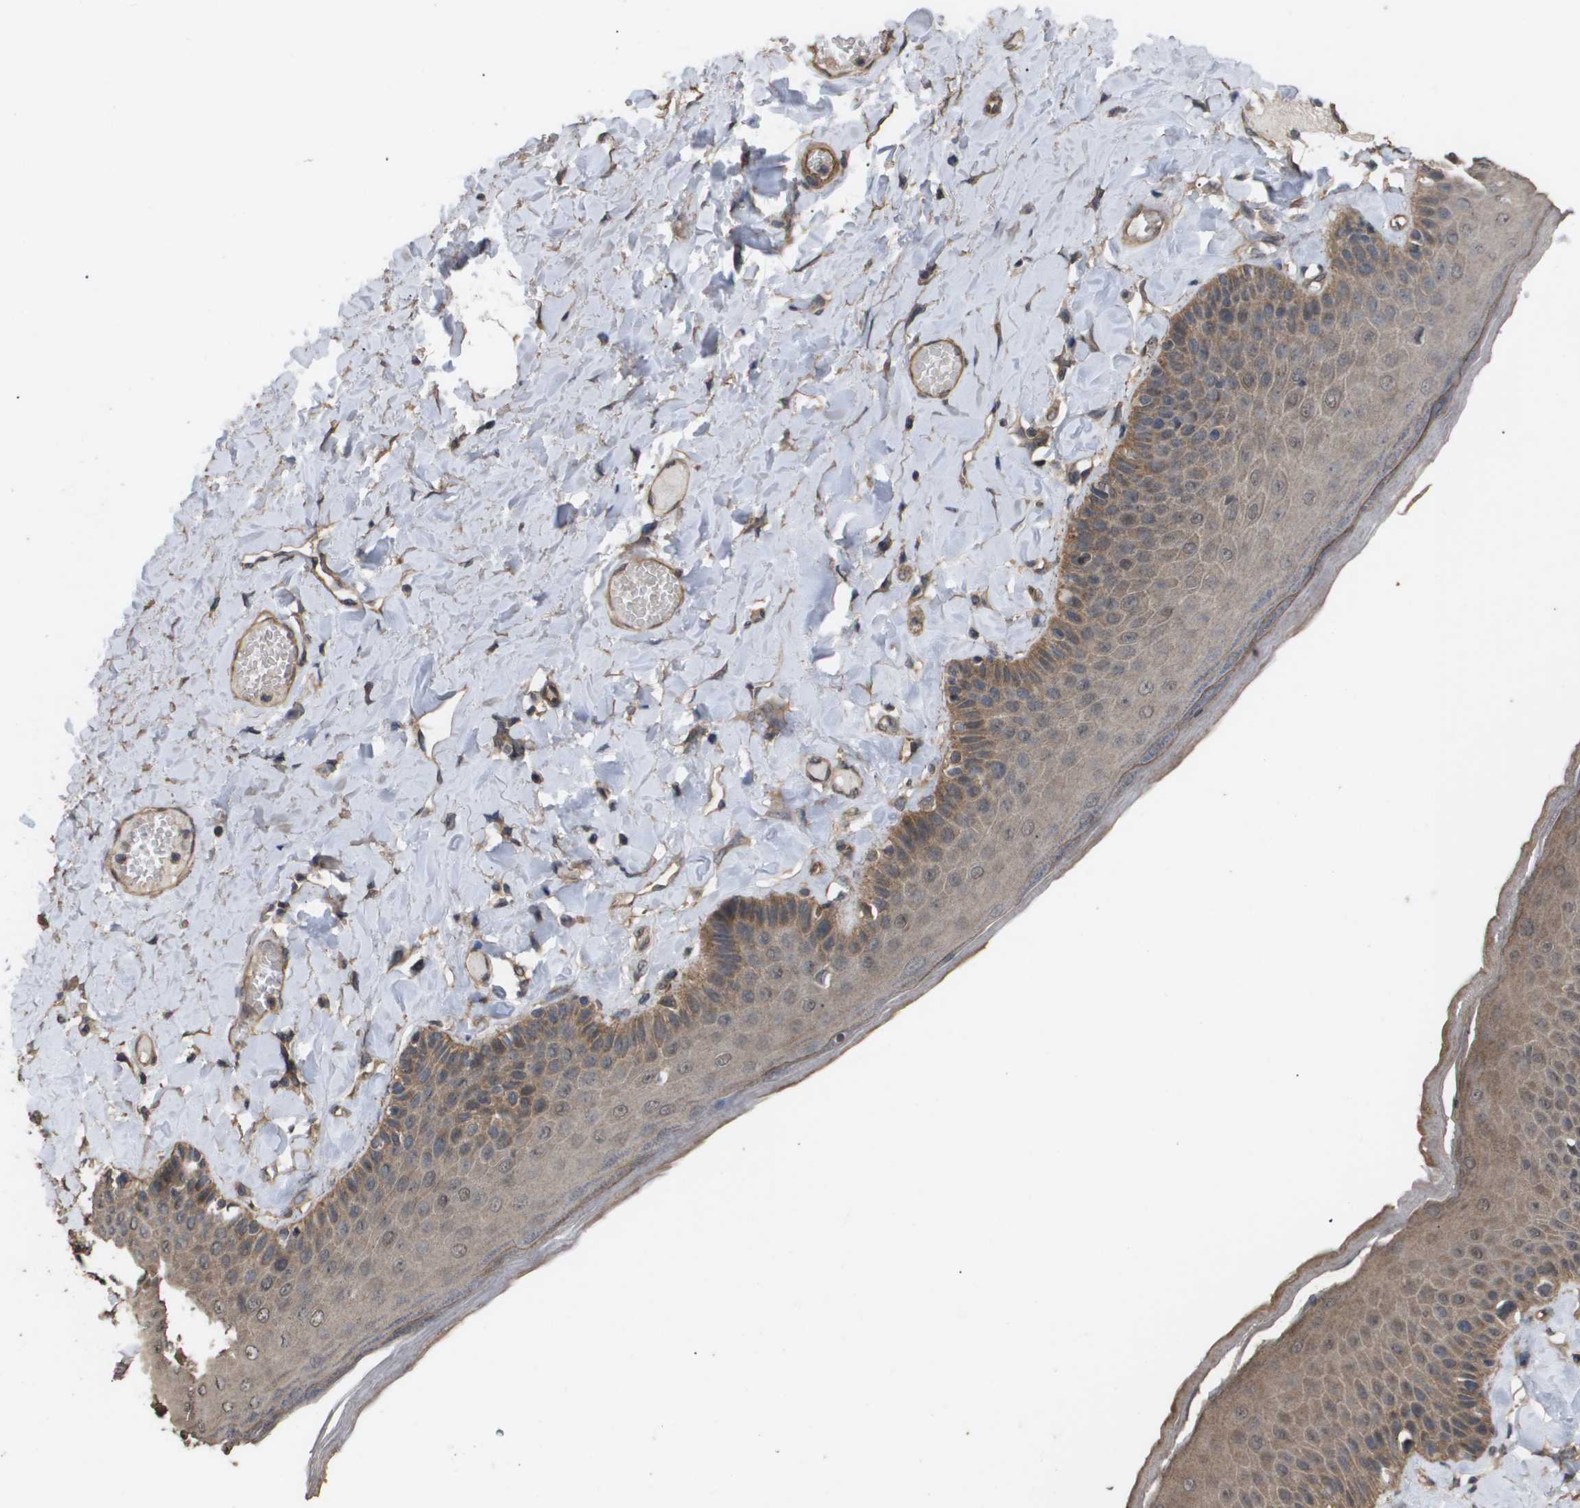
{"staining": {"intensity": "moderate", "quantity": ">75%", "location": "cytoplasmic/membranous"}, "tissue": "skin", "cell_type": "Epidermal cells", "image_type": "normal", "snomed": [{"axis": "morphology", "description": "Normal tissue, NOS"}, {"axis": "topography", "description": "Anal"}], "caption": "This histopathology image displays immunohistochemistry (IHC) staining of unremarkable human skin, with medium moderate cytoplasmic/membranous expression in about >75% of epidermal cells.", "gene": "CUL5", "patient": {"sex": "male", "age": 69}}